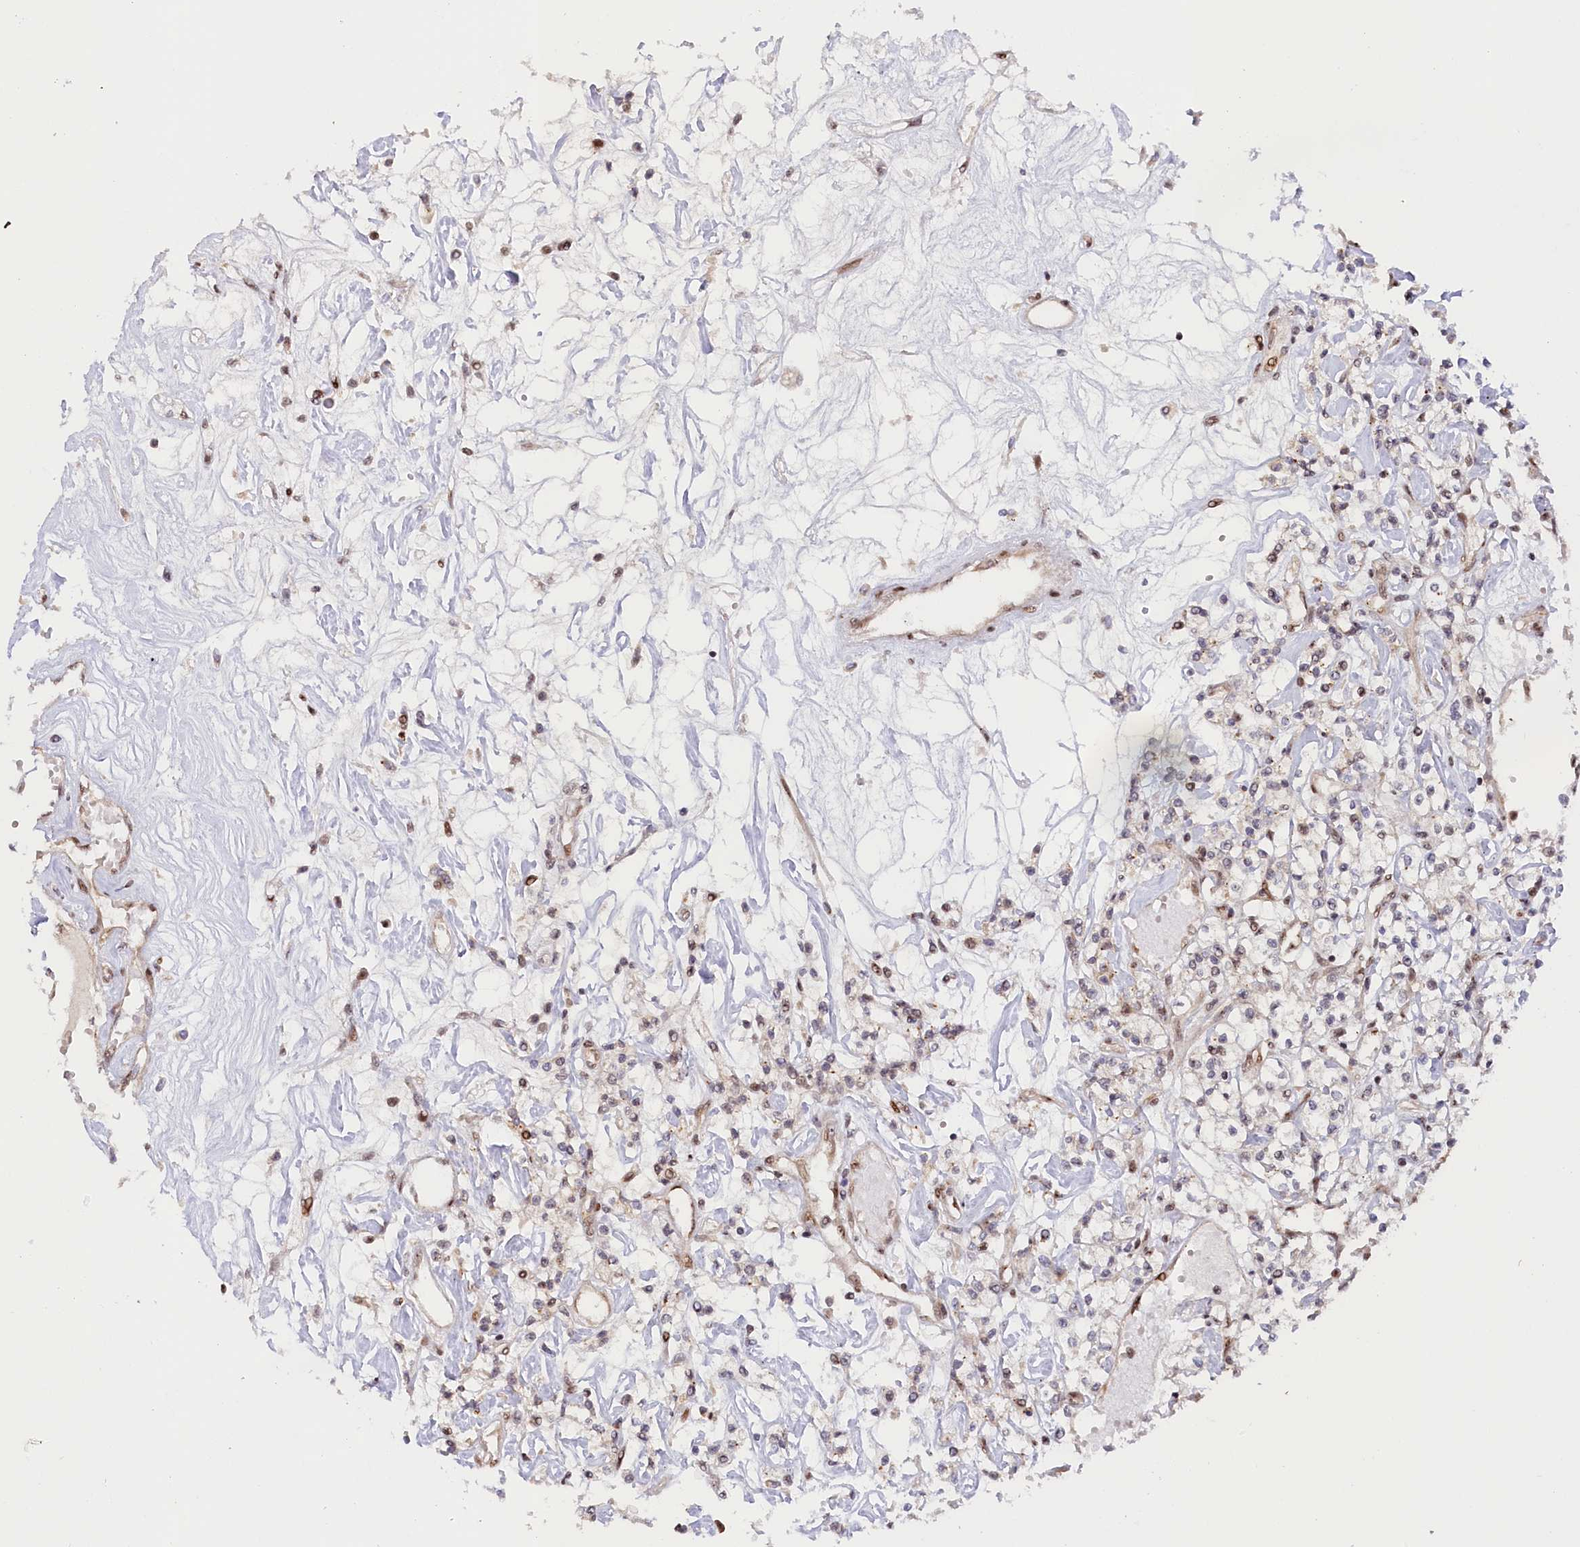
{"staining": {"intensity": "moderate", "quantity": "25%-75%", "location": "cytoplasmic/membranous,nuclear"}, "tissue": "renal cancer", "cell_type": "Tumor cells", "image_type": "cancer", "snomed": [{"axis": "morphology", "description": "Adenocarcinoma, NOS"}, {"axis": "topography", "description": "Kidney"}], "caption": "A brown stain highlights moderate cytoplasmic/membranous and nuclear positivity of a protein in renal cancer tumor cells. Nuclei are stained in blue.", "gene": "ANKRD24", "patient": {"sex": "female", "age": 59}}